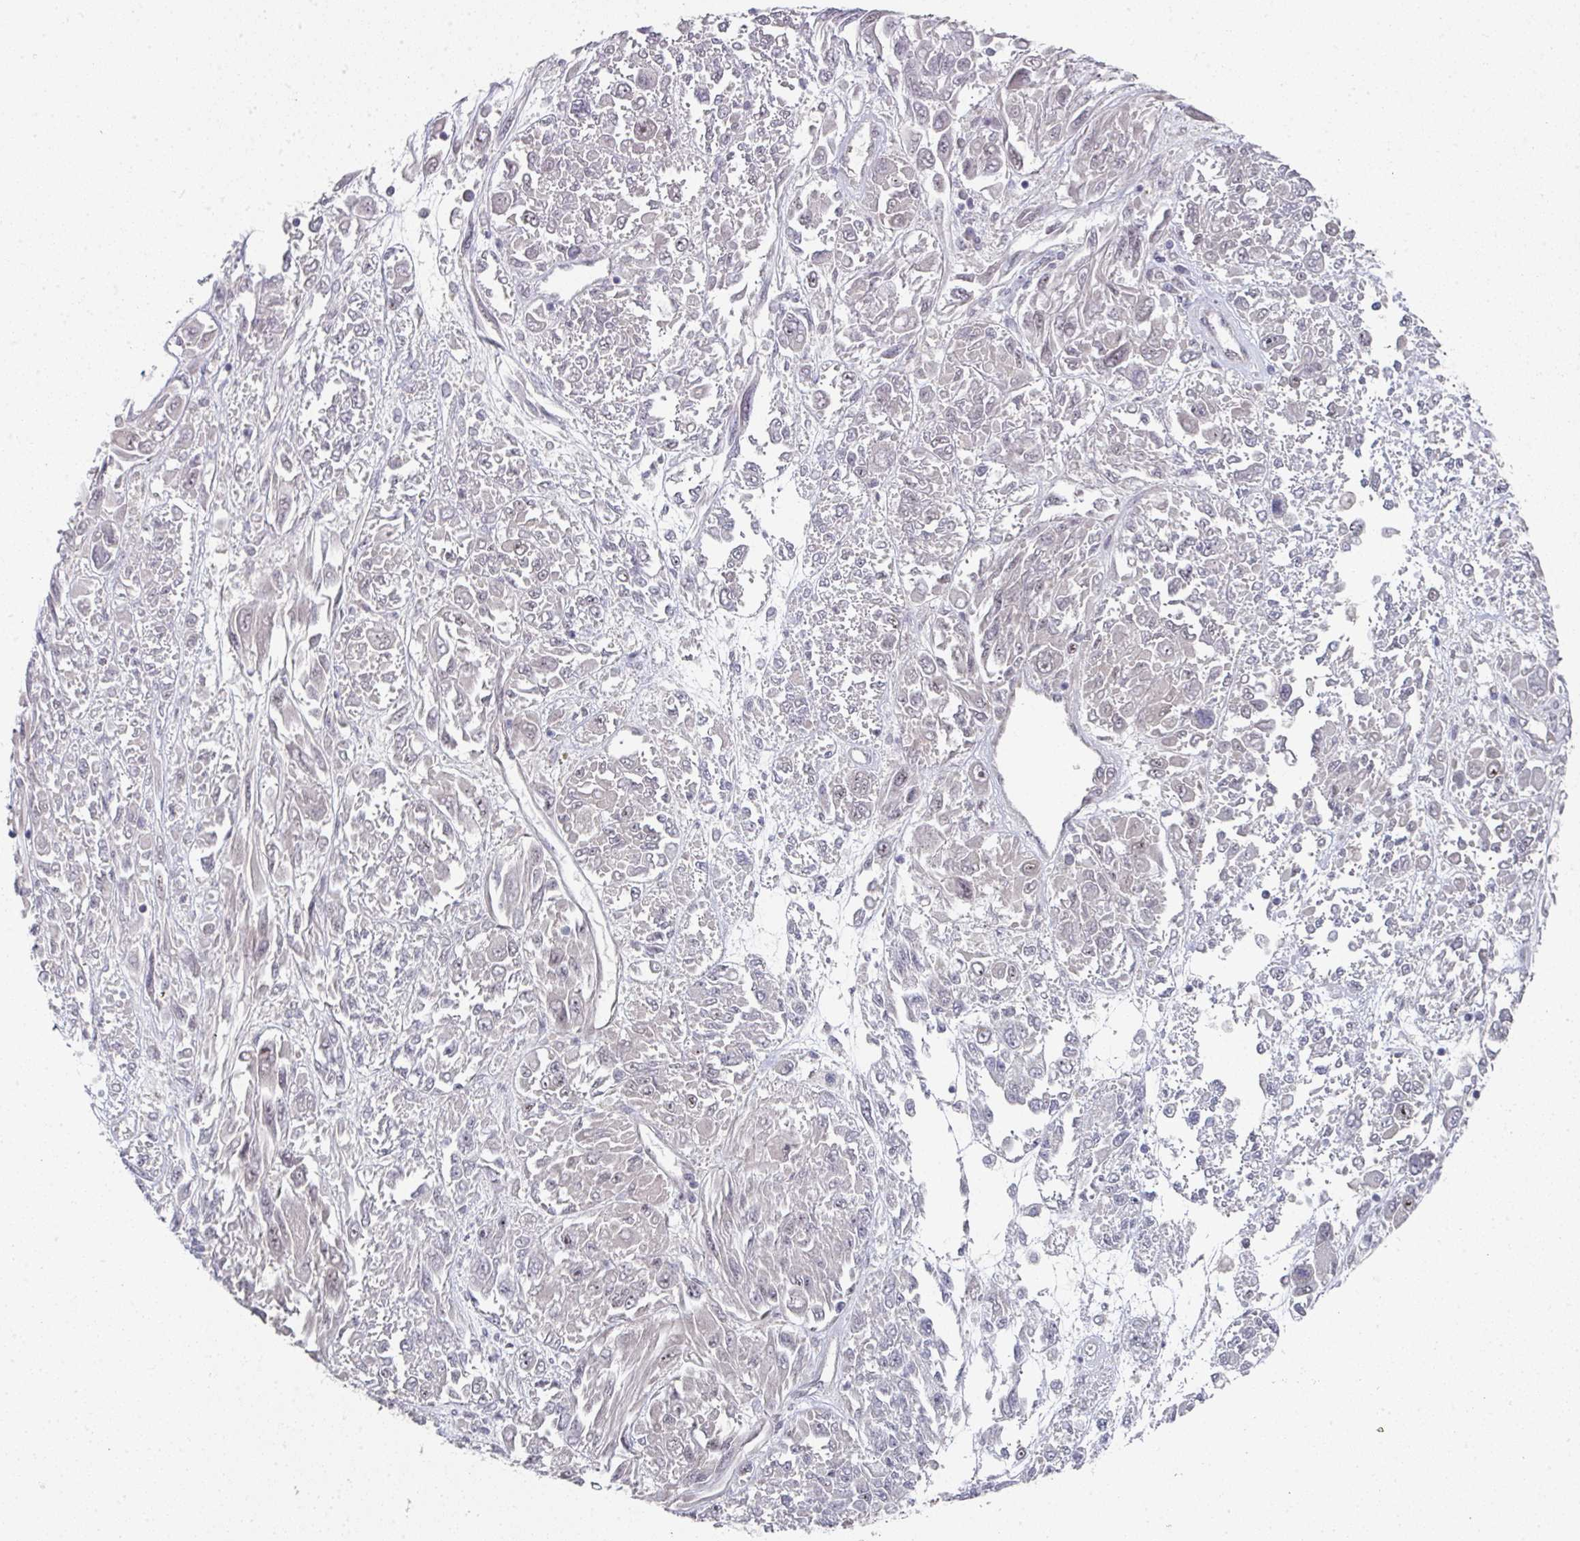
{"staining": {"intensity": "negative", "quantity": "none", "location": "none"}, "tissue": "melanoma", "cell_type": "Tumor cells", "image_type": "cancer", "snomed": [{"axis": "morphology", "description": "Malignant melanoma, NOS"}, {"axis": "topography", "description": "Skin"}], "caption": "Malignant melanoma was stained to show a protein in brown. There is no significant expression in tumor cells.", "gene": "TMCC1", "patient": {"sex": "female", "age": 91}}